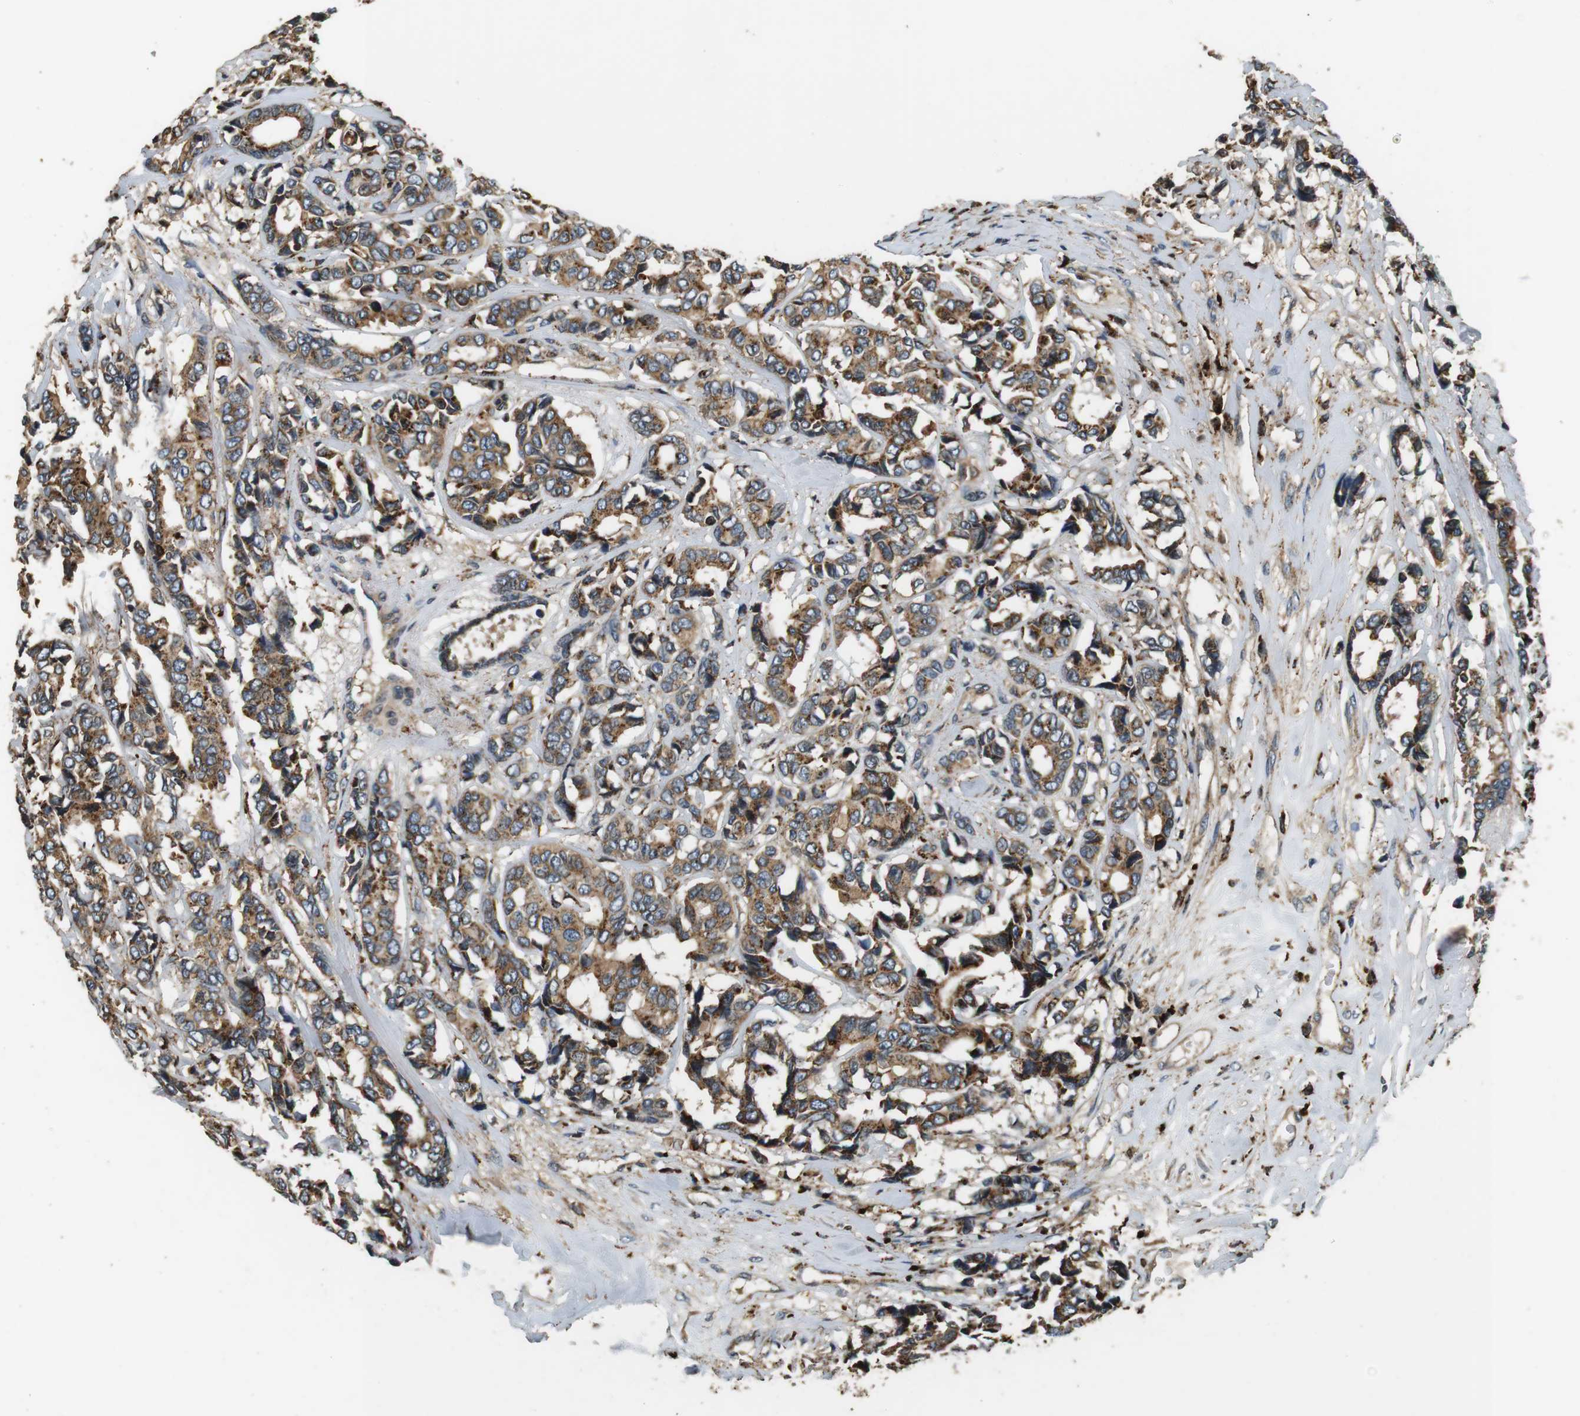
{"staining": {"intensity": "moderate", "quantity": ">75%", "location": "cytoplasmic/membranous"}, "tissue": "breast cancer", "cell_type": "Tumor cells", "image_type": "cancer", "snomed": [{"axis": "morphology", "description": "Duct carcinoma"}, {"axis": "topography", "description": "Breast"}], "caption": "Immunohistochemical staining of human breast cancer displays medium levels of moderate cytoplasmic/membranous expression in approximately >75% of tumor cells. The staining was performed using DAB to visualize the protein expression in brown, while the nuclei were stained in blue with hematoxylin (Magnification: 20x).", "gene": "TXNRD1", "patient": {"sex": "female", "age": 87}}